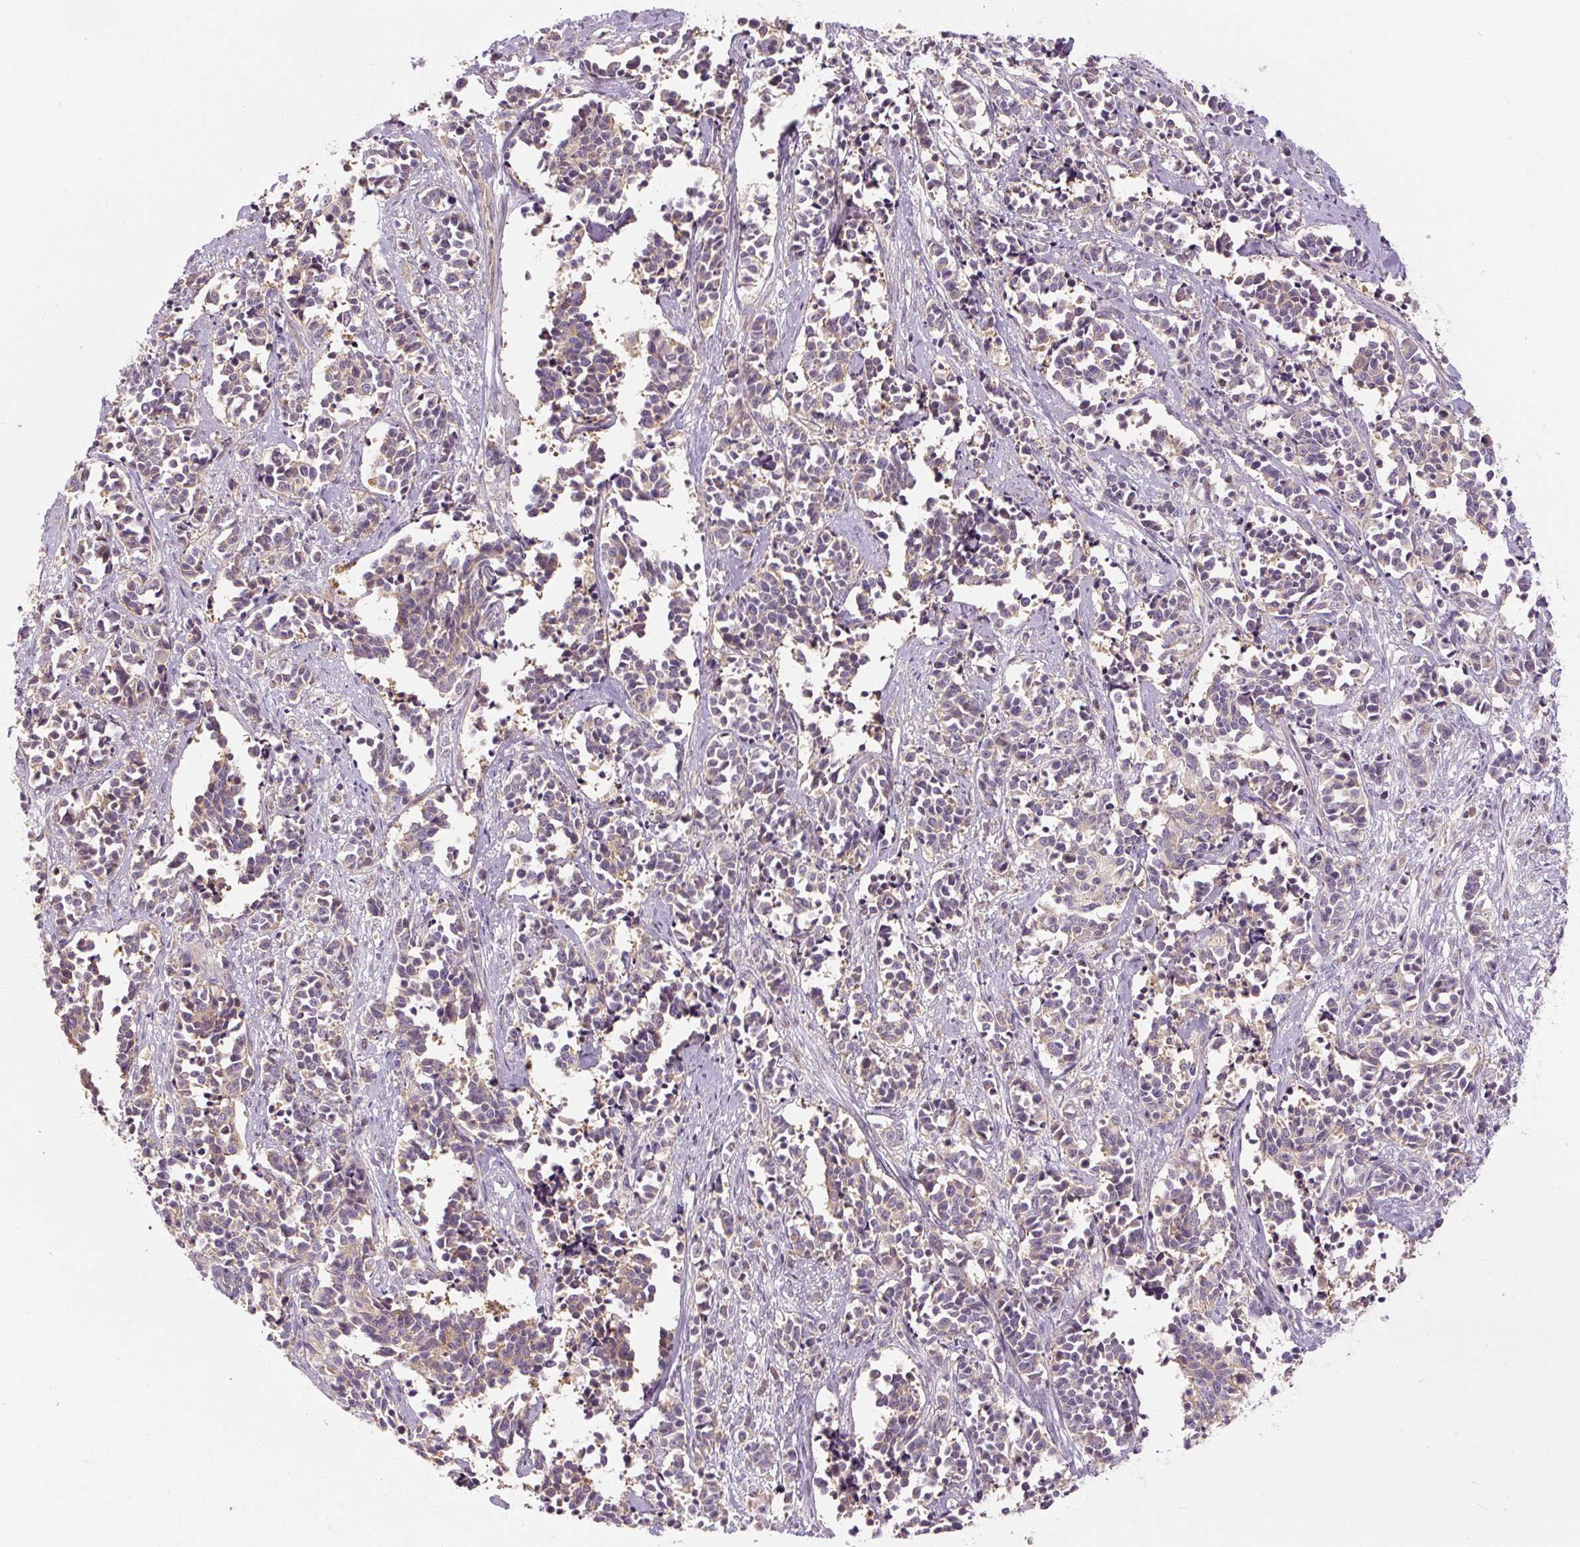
{"staining": {"intensity": "weak", "quantity": "25%-75%", "location": "cytoplasmic/membranous"}, "tissue": "cervical cancer", "cell_type": "Tumor cells", "image_type": "cancer", "snomed": [{"axis": "morphology", "description": "Normal tissue, NOS"}, {"axis": "morphology", "description": "Squamous cell carcinoma, NOS"}, {"axis": "topography", "description": "Cervix"}], "caption": "Protein expression analysis of squamous cell carcinoma (cervical) reveals weak cytoplasmic/membranous expression in approximately 25%-75% of tumor cells.", "gene": "RB1CC1", "patient": {"sex": "female", "age": 35}}